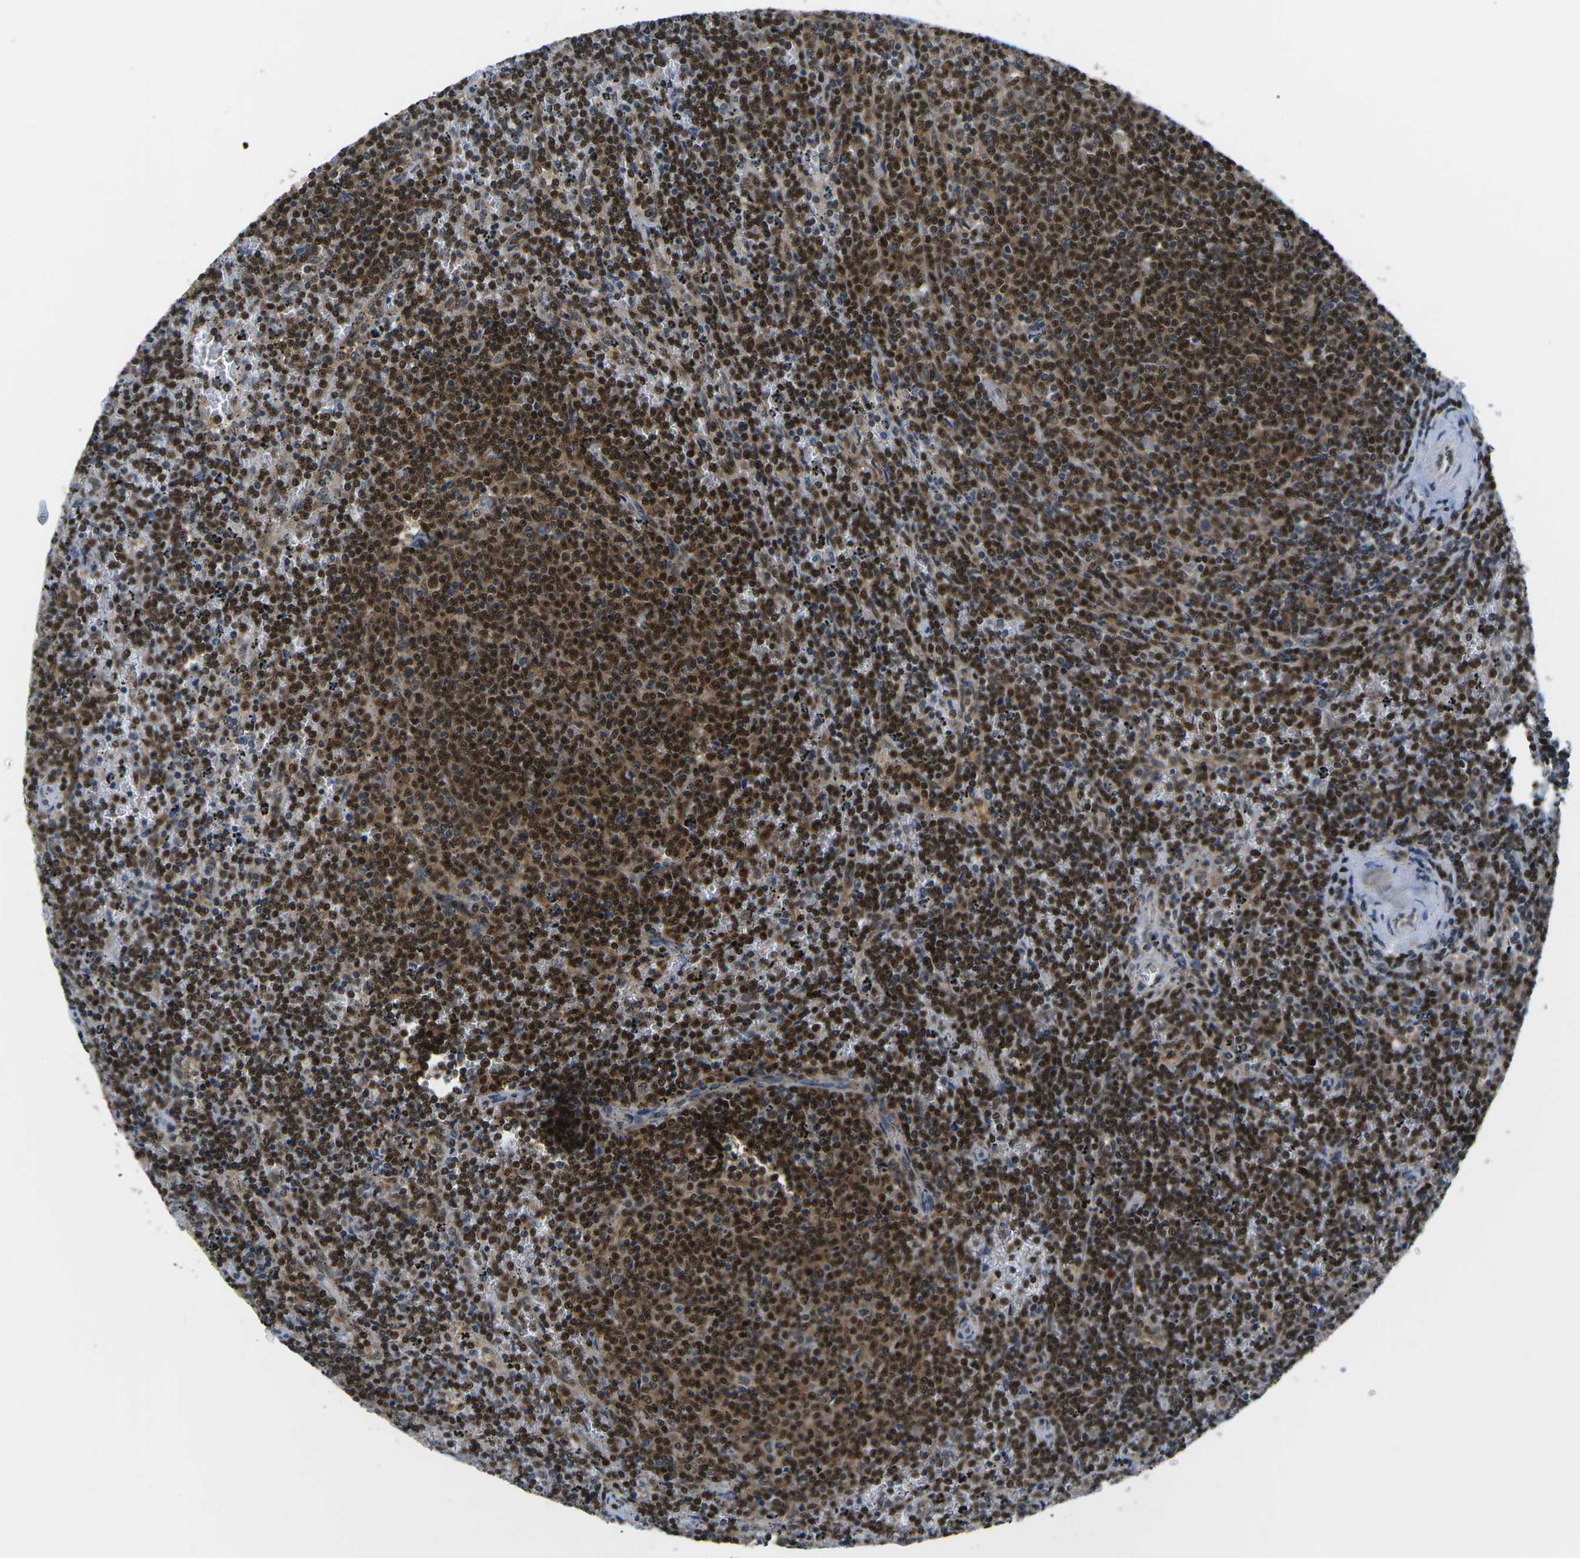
{"staining": {"intensity": "strong", "quantity": ">75%", "location": "cytoplasmic/membranous,nuclear"}, "tissue": "lymphoma", "cell_type": "Tumor cells", "image_type": "cancer", "snomed": [{"axis": "morphology", "description": "Malignant lymphoma, non-Hodgkin's type, Low grade"}, {"axis": "topography", "description": "Spleen"}], "caption": "Human lymphoma stained with a brown dye shows strong cytoplasmic/membranous and nuclear positive positivity in about >75% of tumor cells.", "gene": "UBA7", "patient": {"sex": "female", "age": 50}}